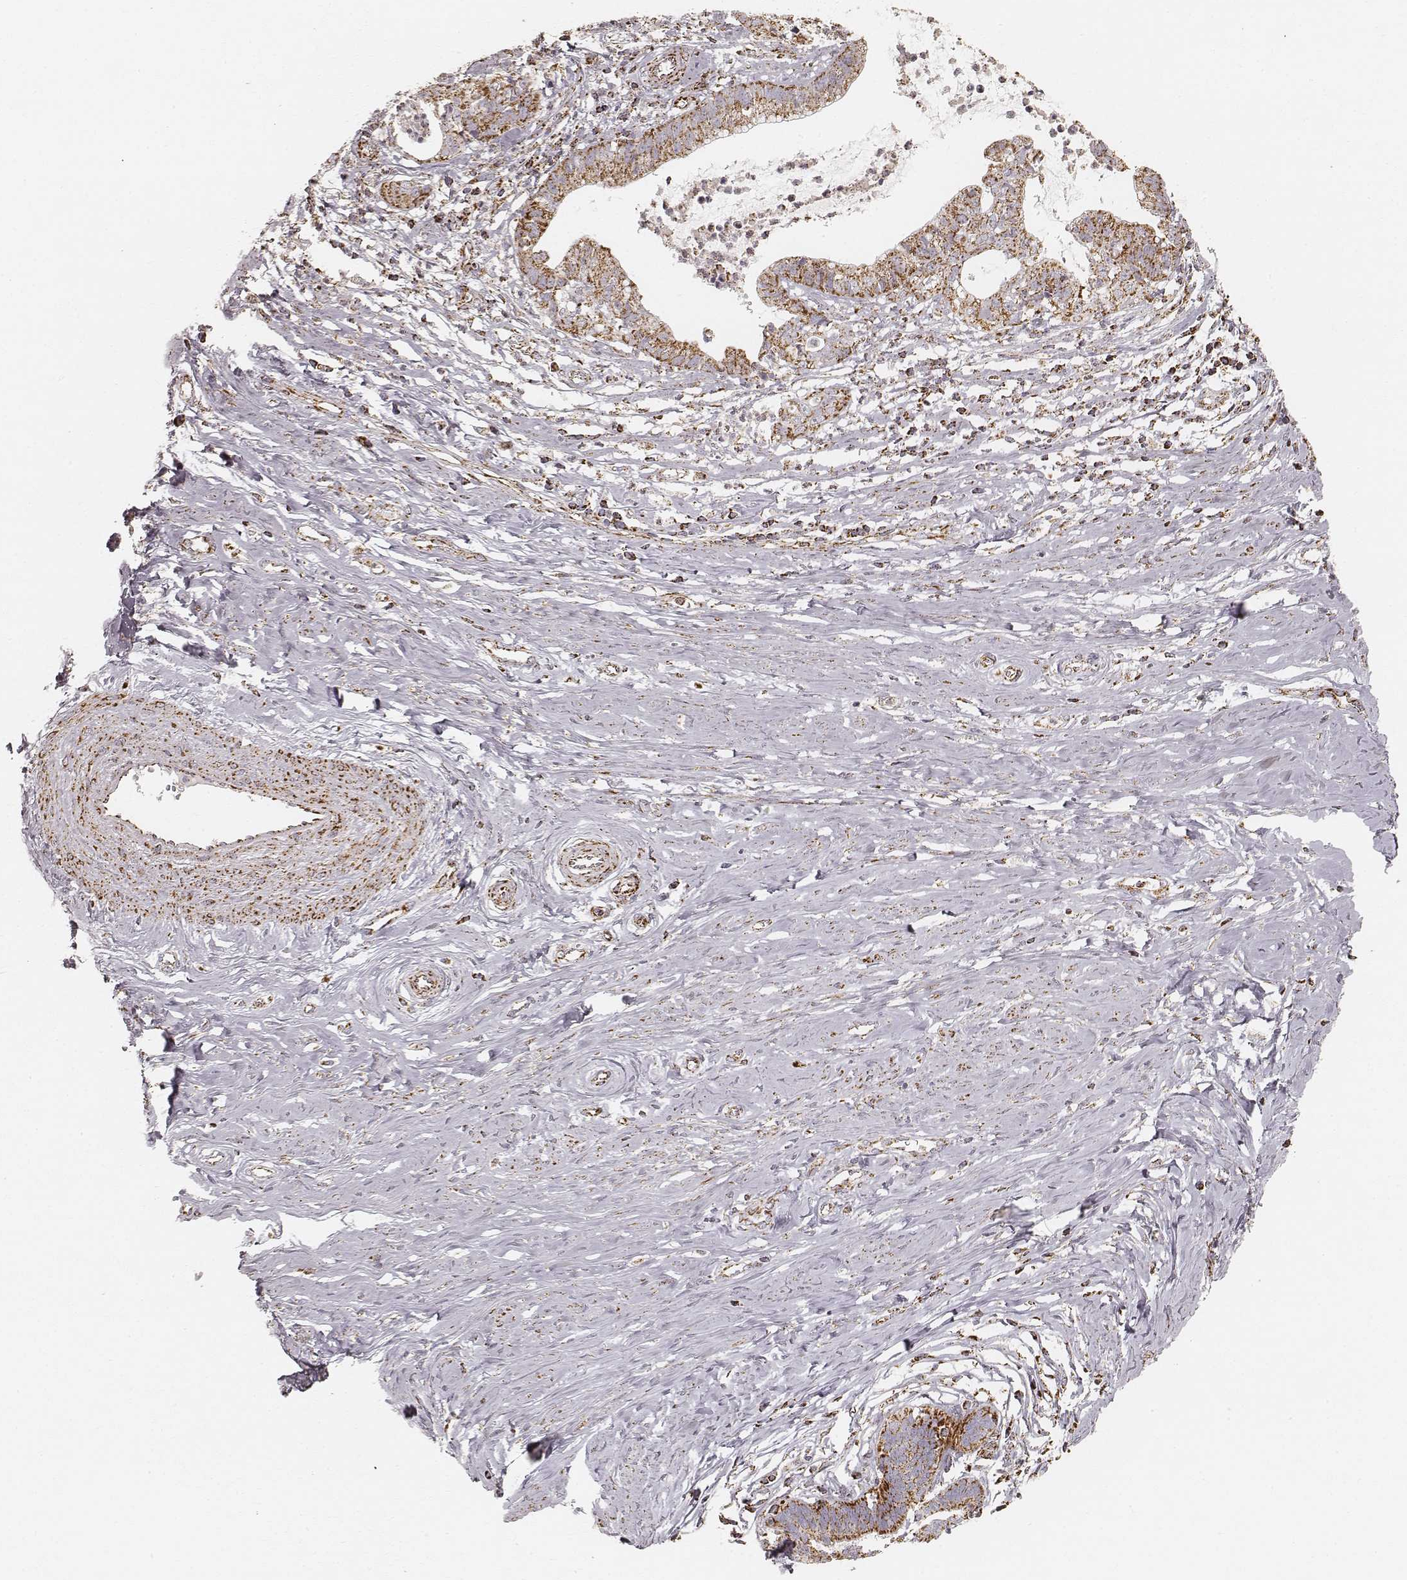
{"staining": {"intensity": "strong", "quantity": ">75%", "location": "cytoplasmic/membranous"}, "tissue": "cervical cancer", "cell_type": "Tumor cells", "image_type": "cancer", "snomed": [{"axis": "morphology", "description": "Normal tissue, NOS"}, {"axis": "morphology", "description": "Adenocarcinoma, NOS"}, {"axis": "topography", "description": "Cervix"}], "caption": "Strong cytoplasmic/membranous protein positivity is seen in about >75% of tumor cells in cervical adenocarcinoma.", "gene": "CS", "patient": {"sex": "female", "age": 38}}